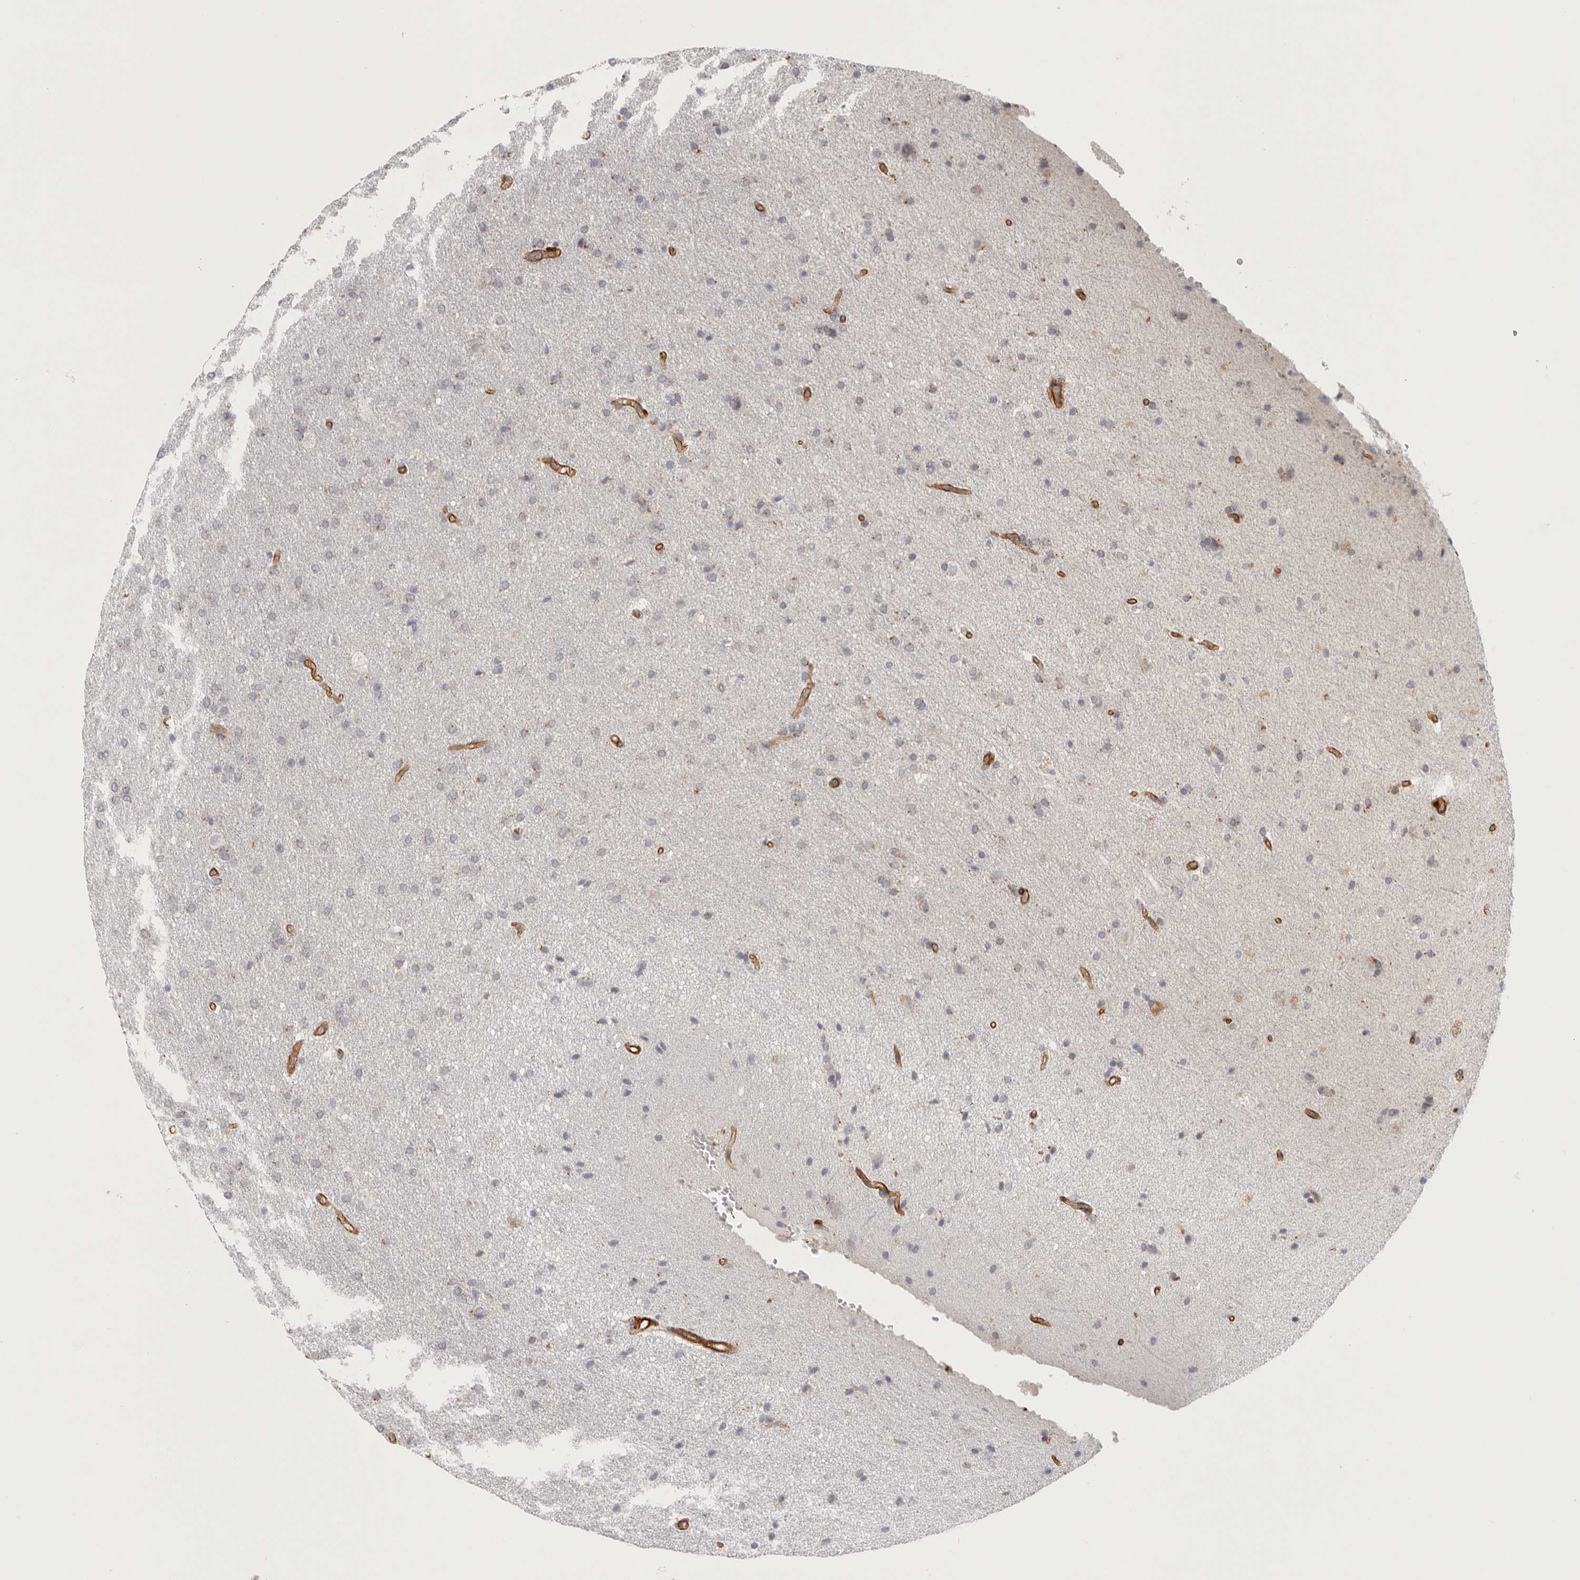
{"staining": {"intensity": "weak", "quantity": "<25%", "location": "cytoplasmic/membranous"}, "tissue": "glioma", "cell_type": "Tumor cells", "image_type": "cancer", "snomed": [{"axis": "morphology", "description": "Glioma, malignant, Low grade"}, {"axis": "topography", "description": "Brain"}], "caption": "A micrograph of malignant glioma (low-grade) stained for a protein reveals no brown staining in tumor cells.", "gene": "LONRF1", "patient": {"sex": "female", "age": 37}}